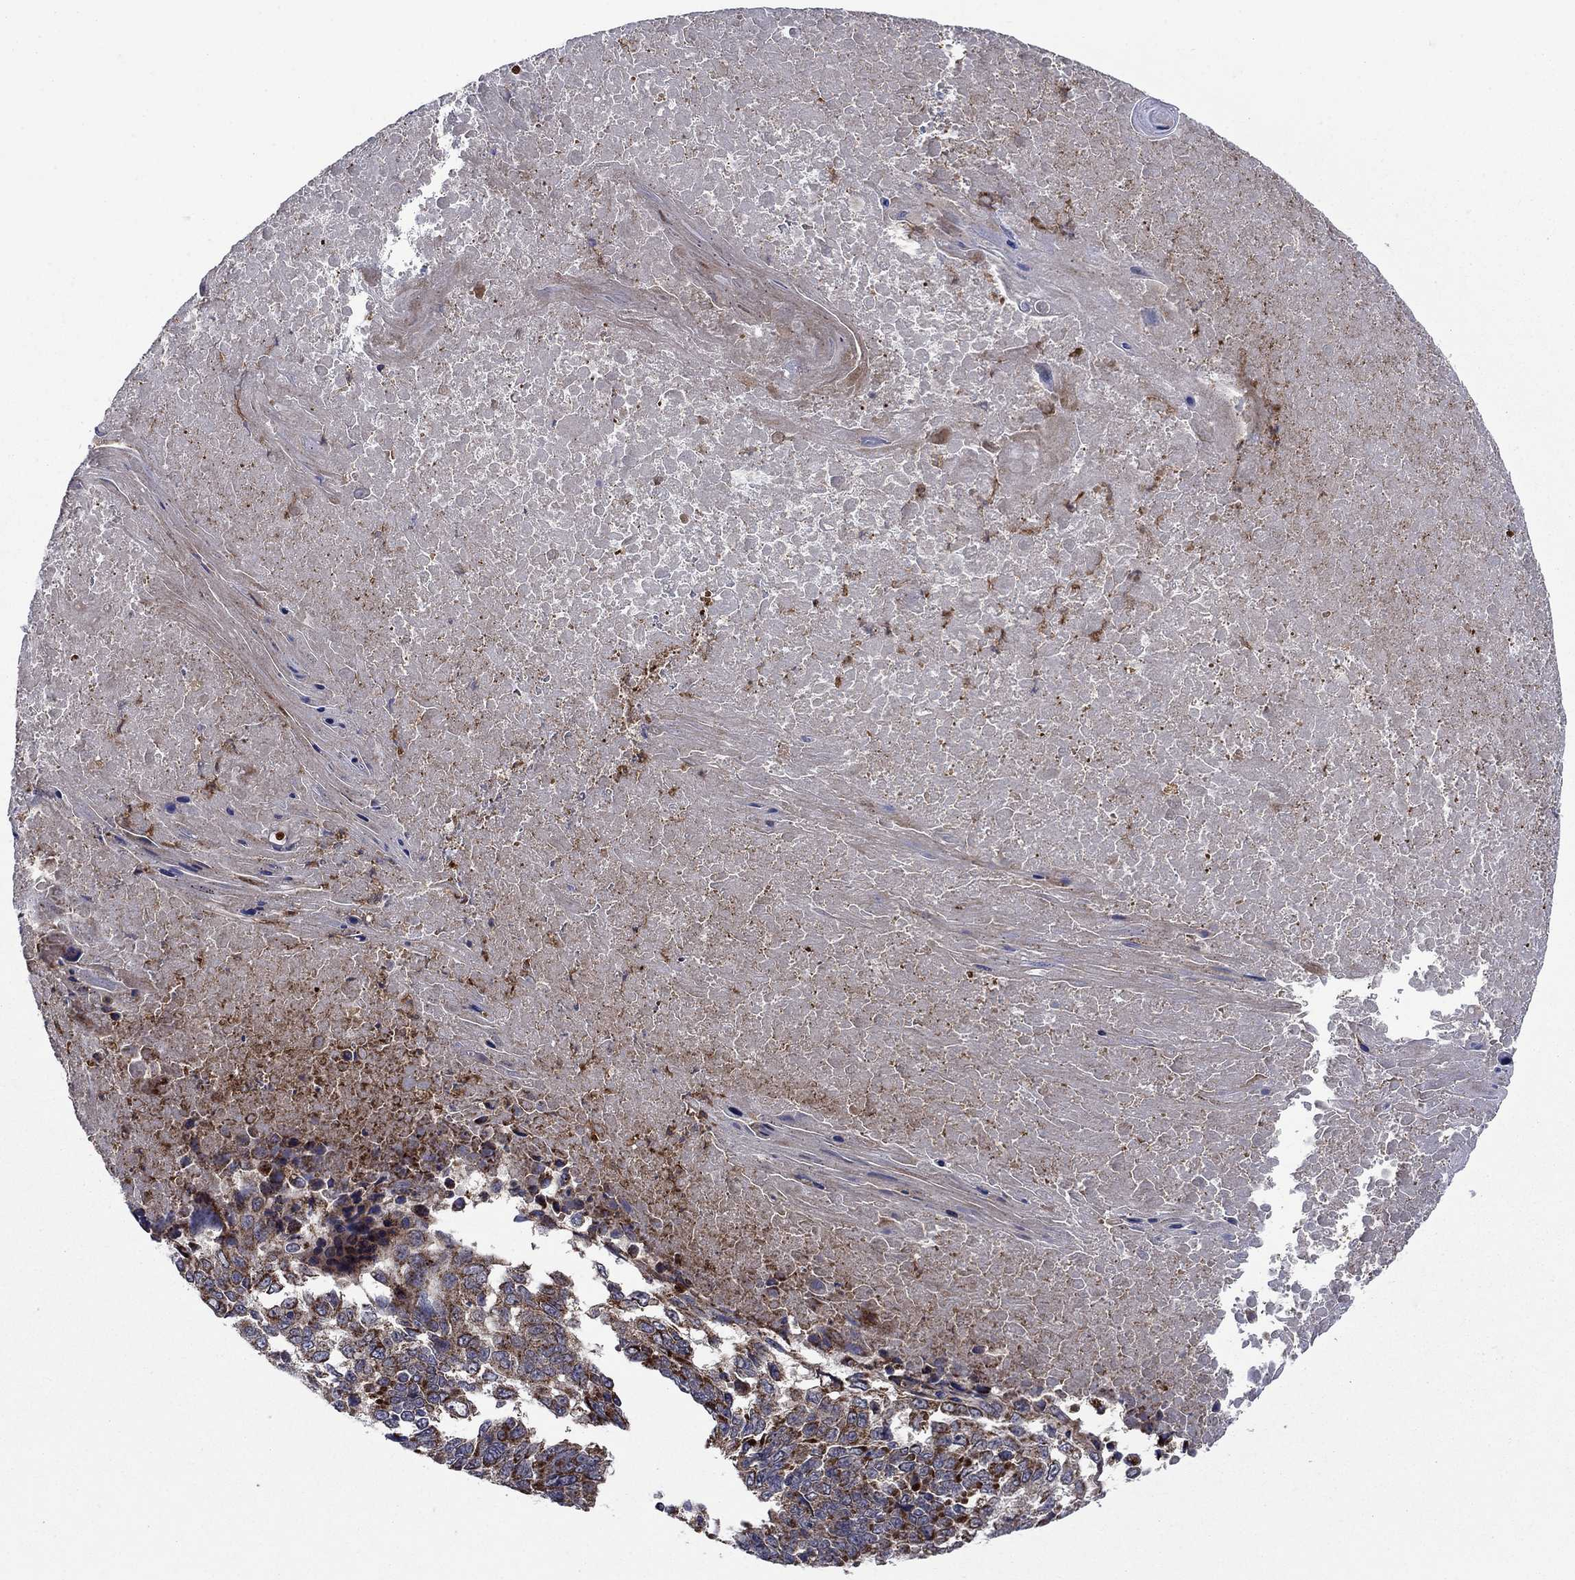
{"staining": {"intensity": "strong", "quantity": "25%-75%", "location": "cytoplasmic/membranous"}, "tissue": "lung cancer", "cell_type": "Tumor cells", "image_type": "cancer", "snomed": [{"axis": "morphology", "description": "Squamous cell carcinoma, NOS"}, {"axis": "topography", "description": "Lung"}], "caption": "High-magnification brightfield microscopy of squamous cell carcinoma (lung) stained with DAB (brown) and counterstained with hematoxylin (blue). tumor cells exhibit strong cytoplasmic/membranous positivity is appreciated in about25%-75% of cells.", "gene": "RNF19B", "patient": {"sex": "male", "age": 73}}